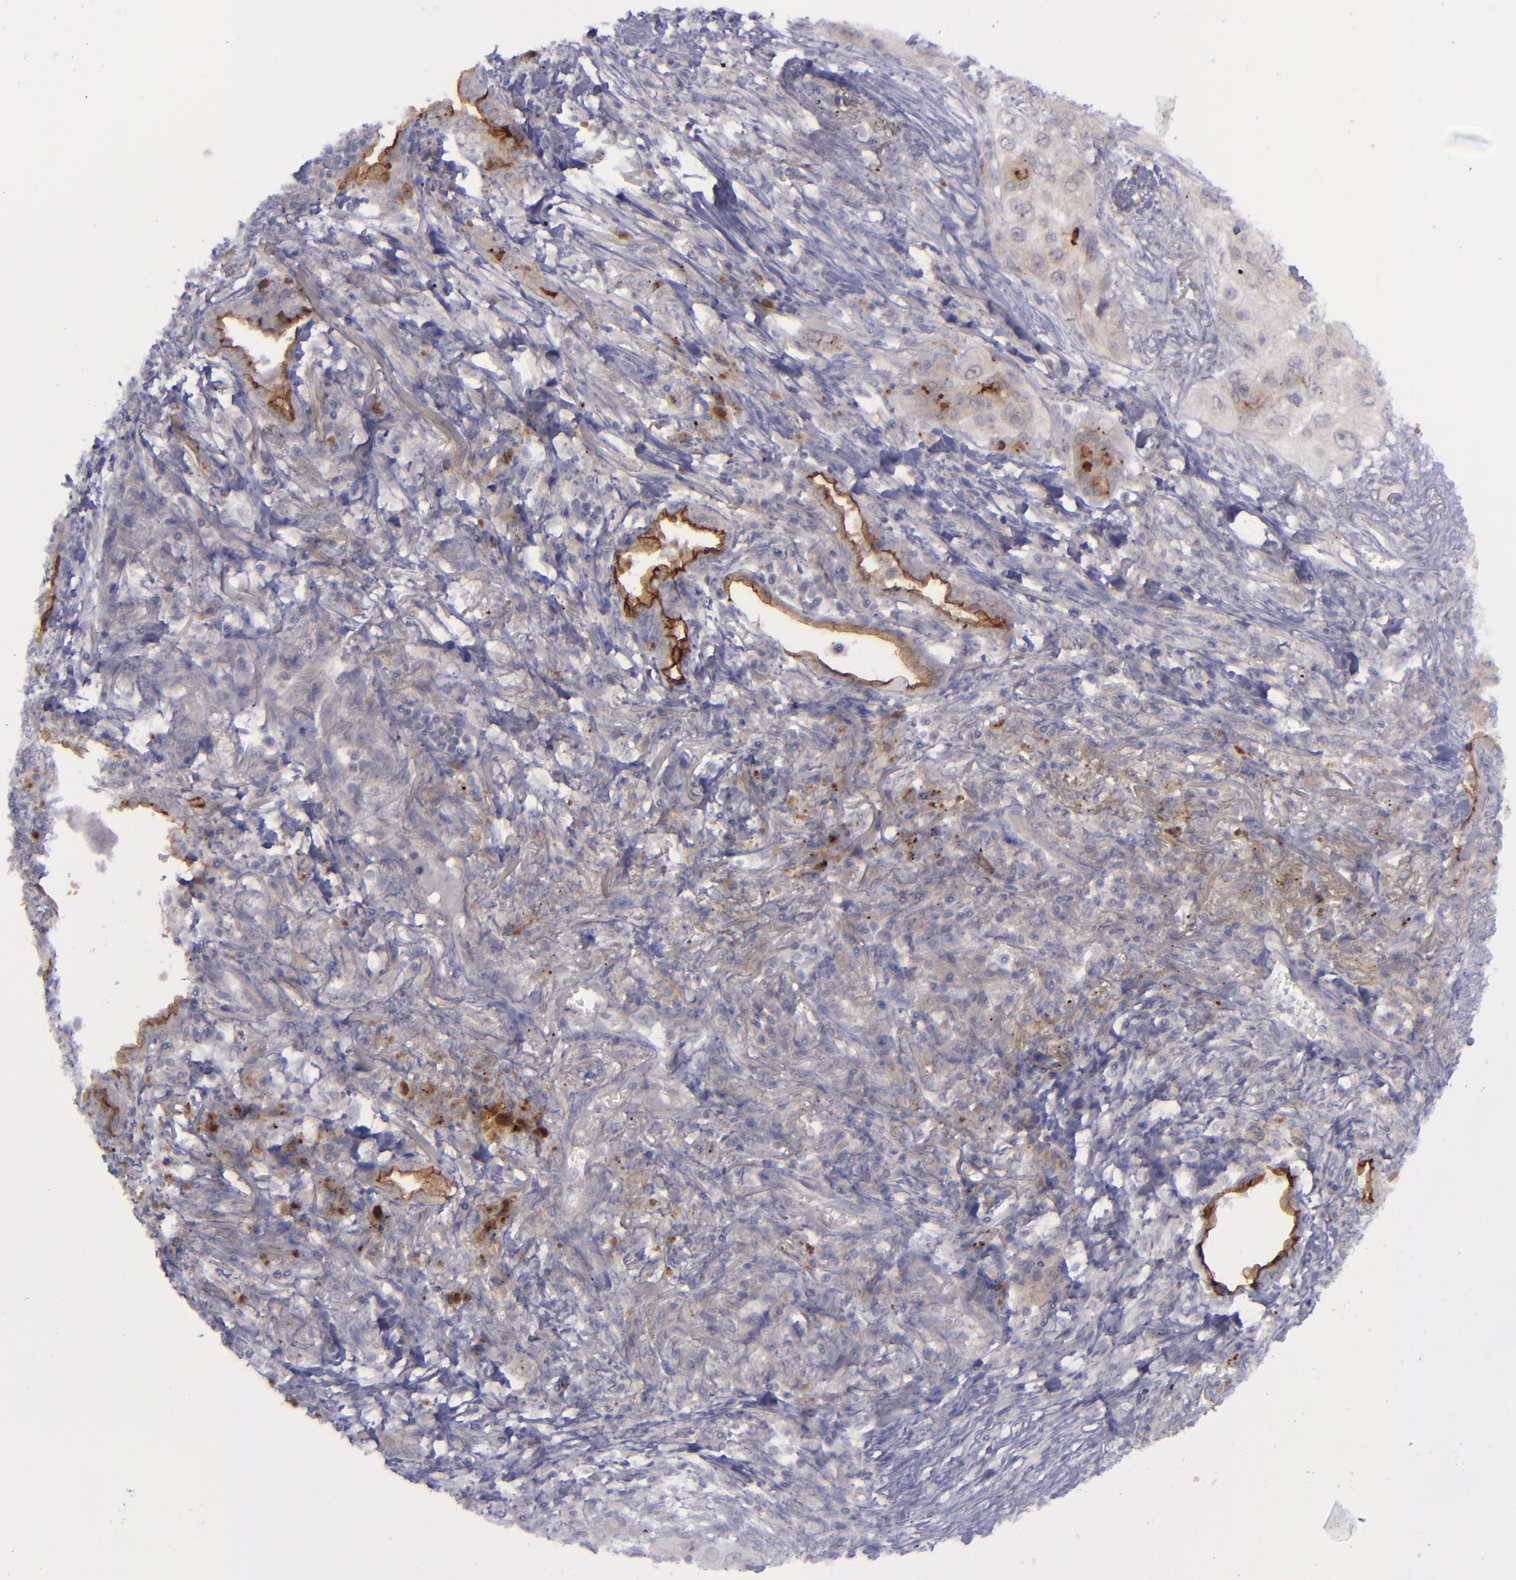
{"staining": {"intensity": "moderate", "quantity": "25%-75%", "location": "cytoplasmic/membranous"}, "tissue": "lung cancer", "cell_type": "Tumor cells", "image_type": "cancer", "snomed": [{"axis": "morphology", "description": "Squamous cell carcinoma, NOS"}, {"axis": "topography", "description": "Lung"}], "caption": "Immunohistochemistry histopathology image of neoplastic tissue: human squamous cell carcinoma (lung) stained using immunohistochemistry reveals medium levels of moderate protein expression localized specifically in the cytoplasmic/membranous of tumor cells, appearing as a cytoplasmic/membranous brown color.", "gene": "EVPL", "patient": {"sex": "male", "age": 71}}